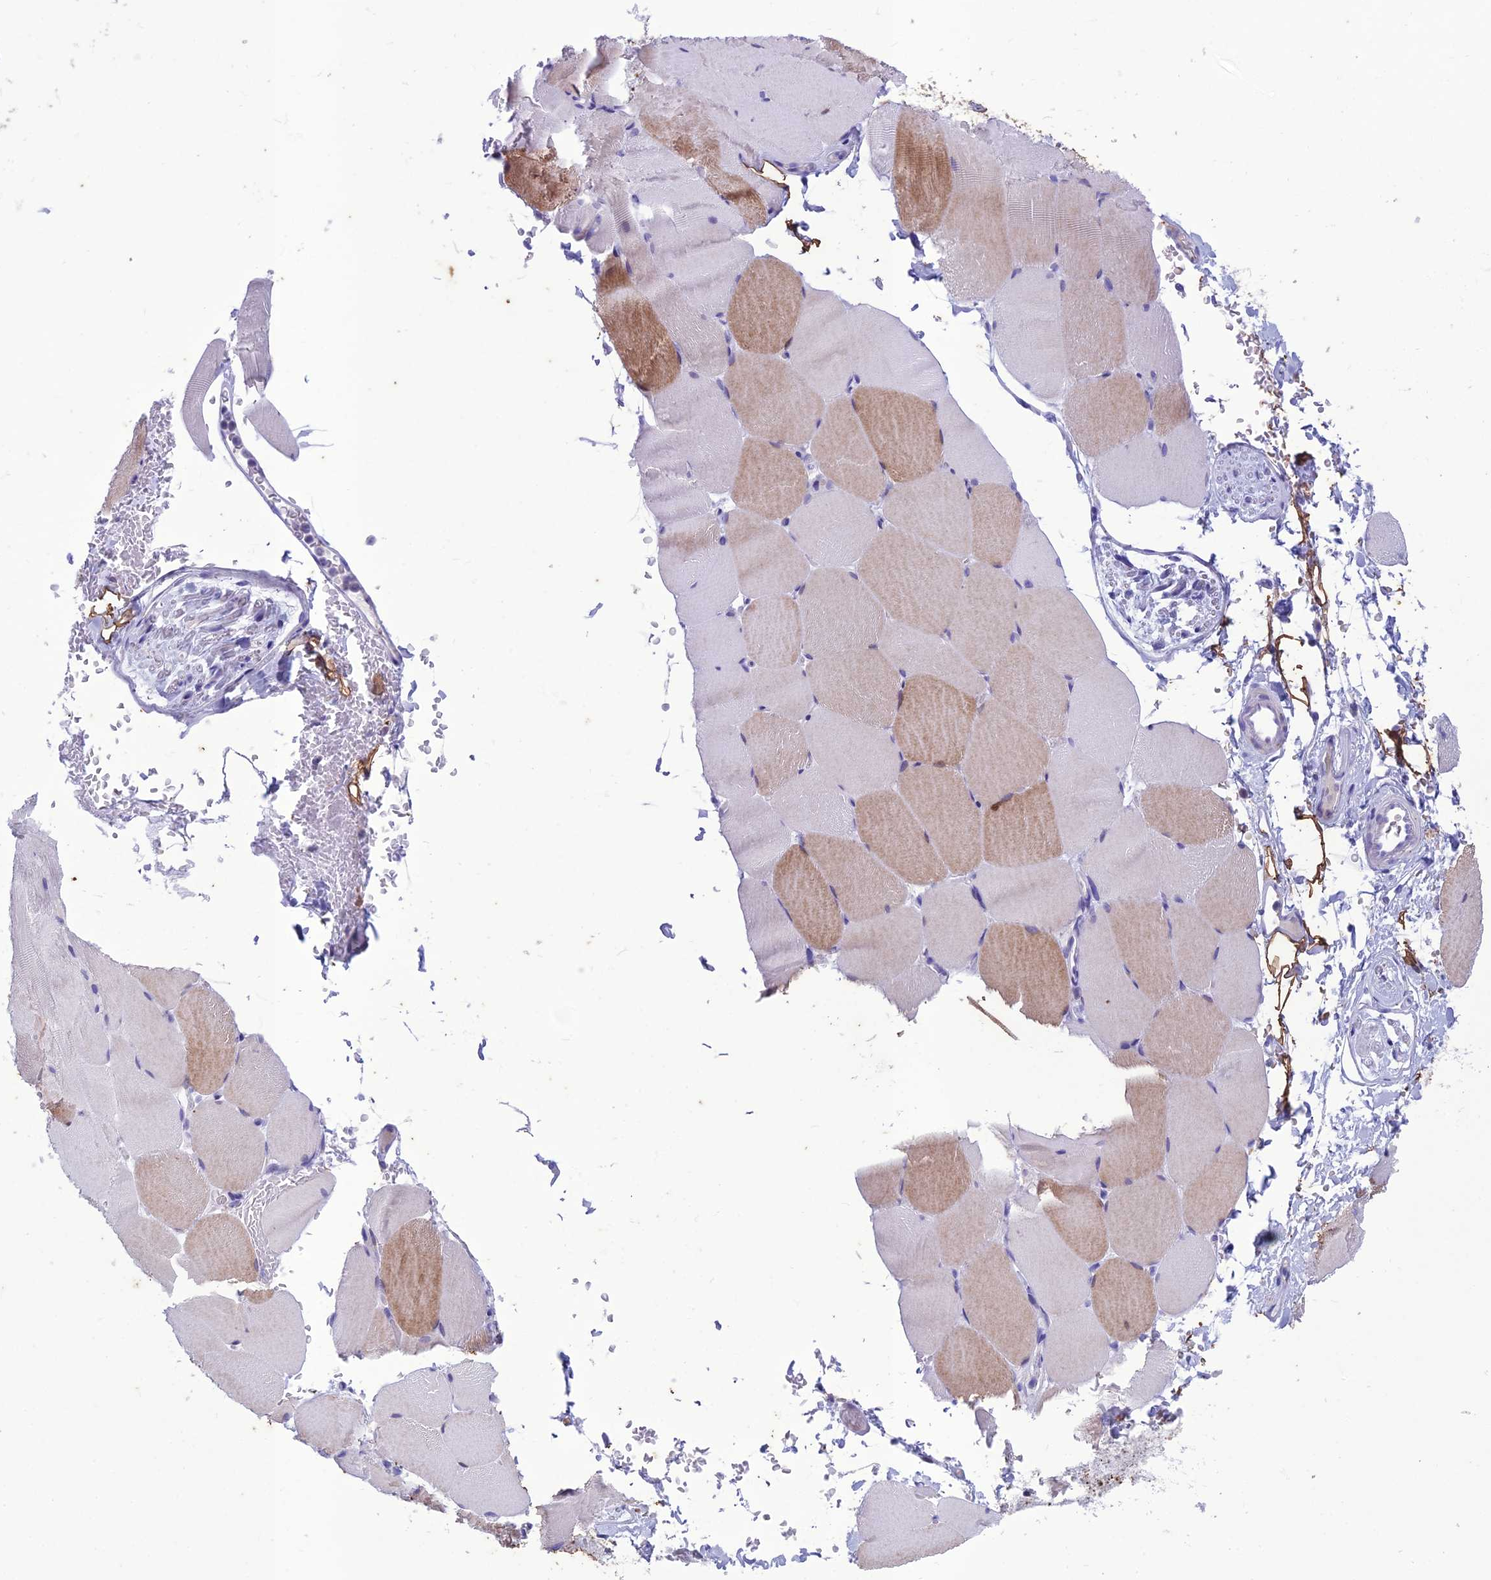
{"staining": {"intensity": "moderate", "quantity": "25%-75%", "location": "cytoplasmic/membranous"}, "tissue": "skeletal muscle", "cell_type": "Myocytes", "image_type": "normal", "snomed": [{"axis": "morphology", "description": "Normal tissue, NOS"}, {"axis": "topography", "description": "Skeletal muscle"}, {"axis": "topography", "description": "Parathyroid gland"}], "caption": "Human skeletal muscle stained for a protein (brown) shows moderate cytoplasmic/membranous positive expression in approximately 25%-75% of myocytes.", "gene": "IFT172", "patient": {"sex": "female", "age": 37}}